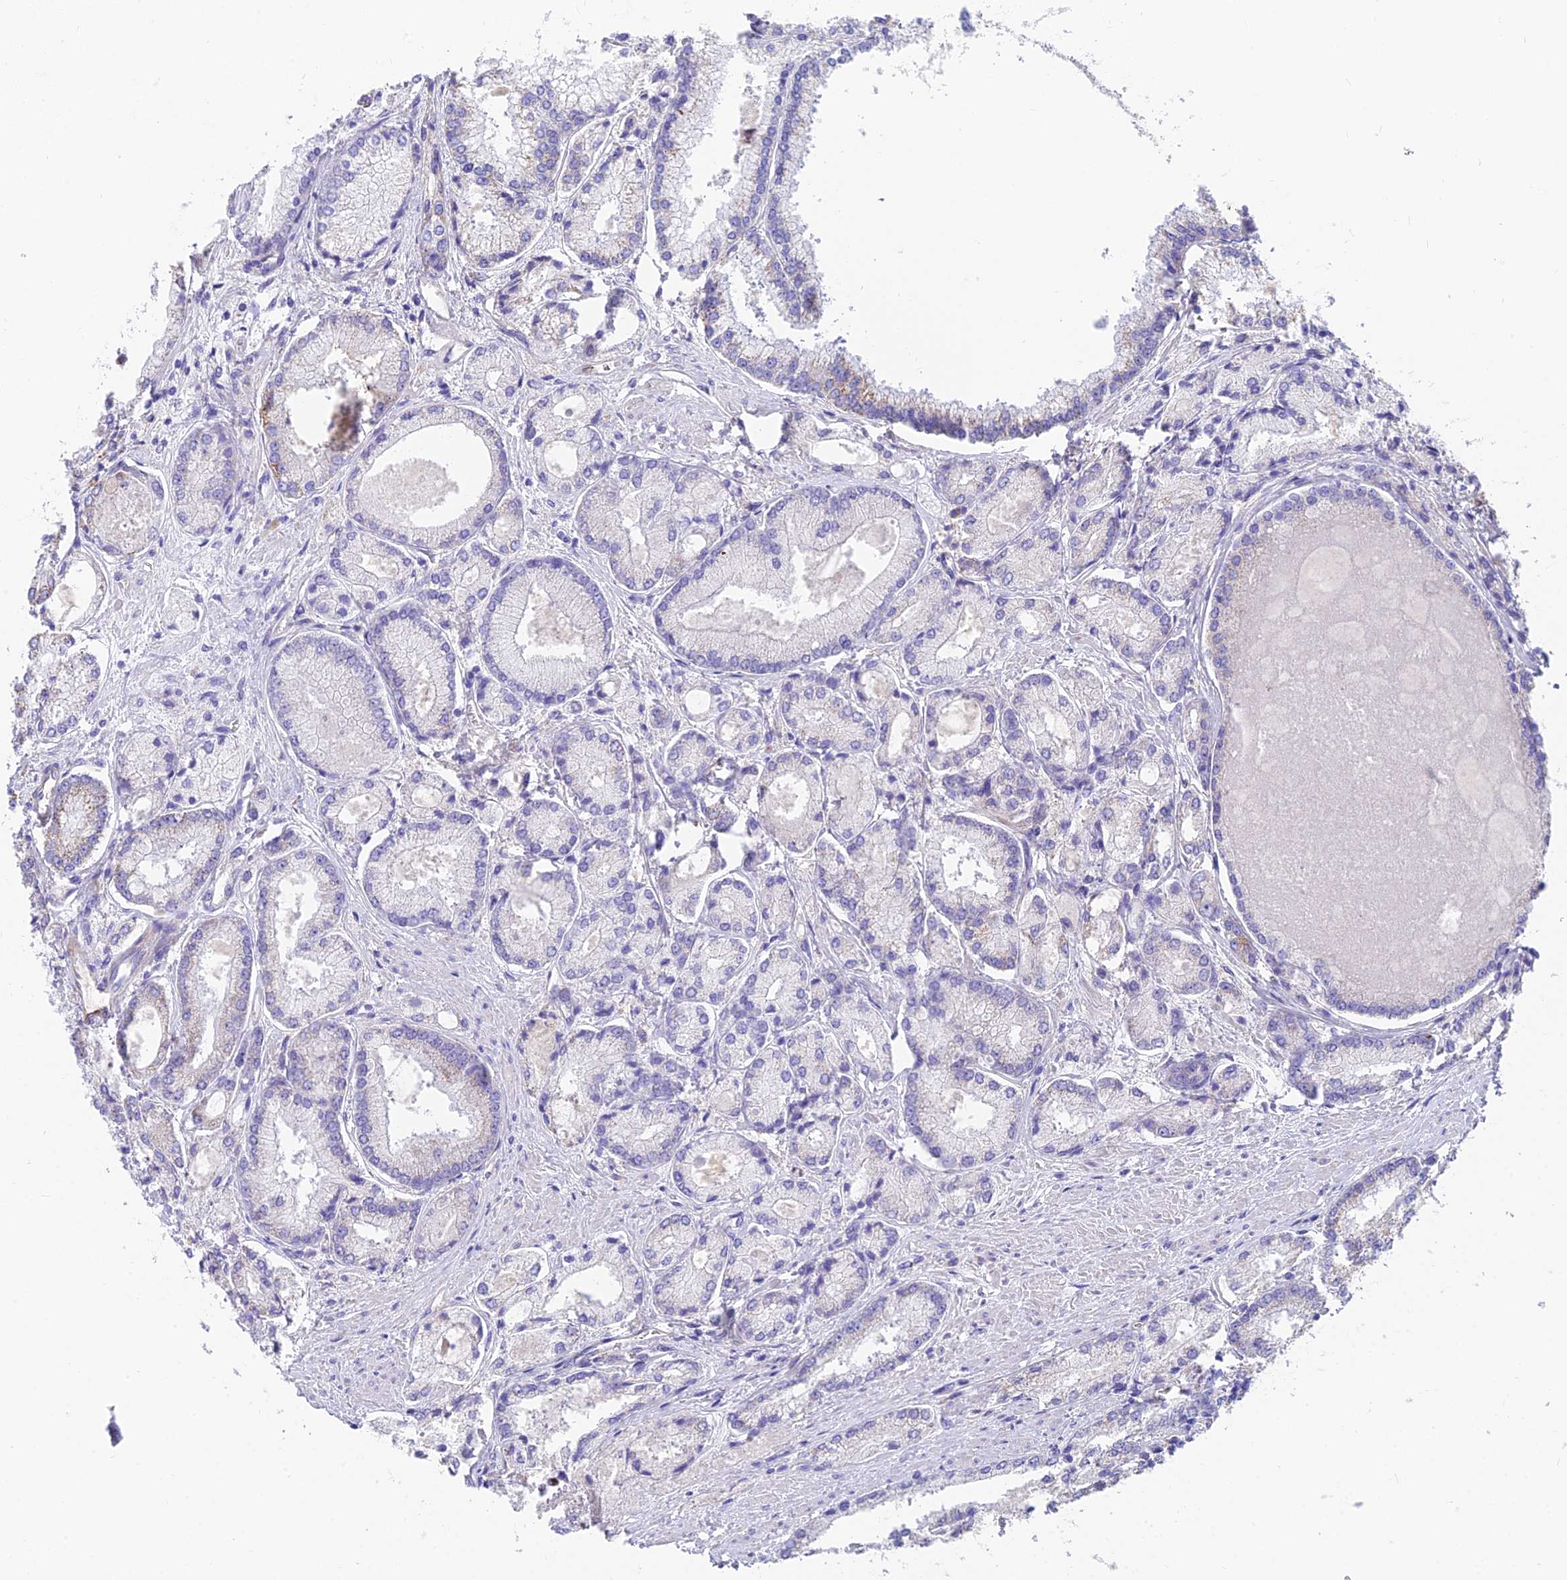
{"staining": {"intensity": "negative", "quantity": "none", "location": "none"}, "tissue": "prostate cancer", "cell_type": "Tumor cells", "image_type": "cancer", "snomed": [{"axis": "morphology", "description": "Adenocarcinoma, Low grade"}, {"axis": "topography", "description": "Prostate"}], "caption": "This is a histopathology image of immunohistochemistry staining of adenocarcinoma (low-grade) (prostate), which shows no expression in tumor cells.", "gene": "TIGD6", "patient": {"sex": "male", "age": 74}}